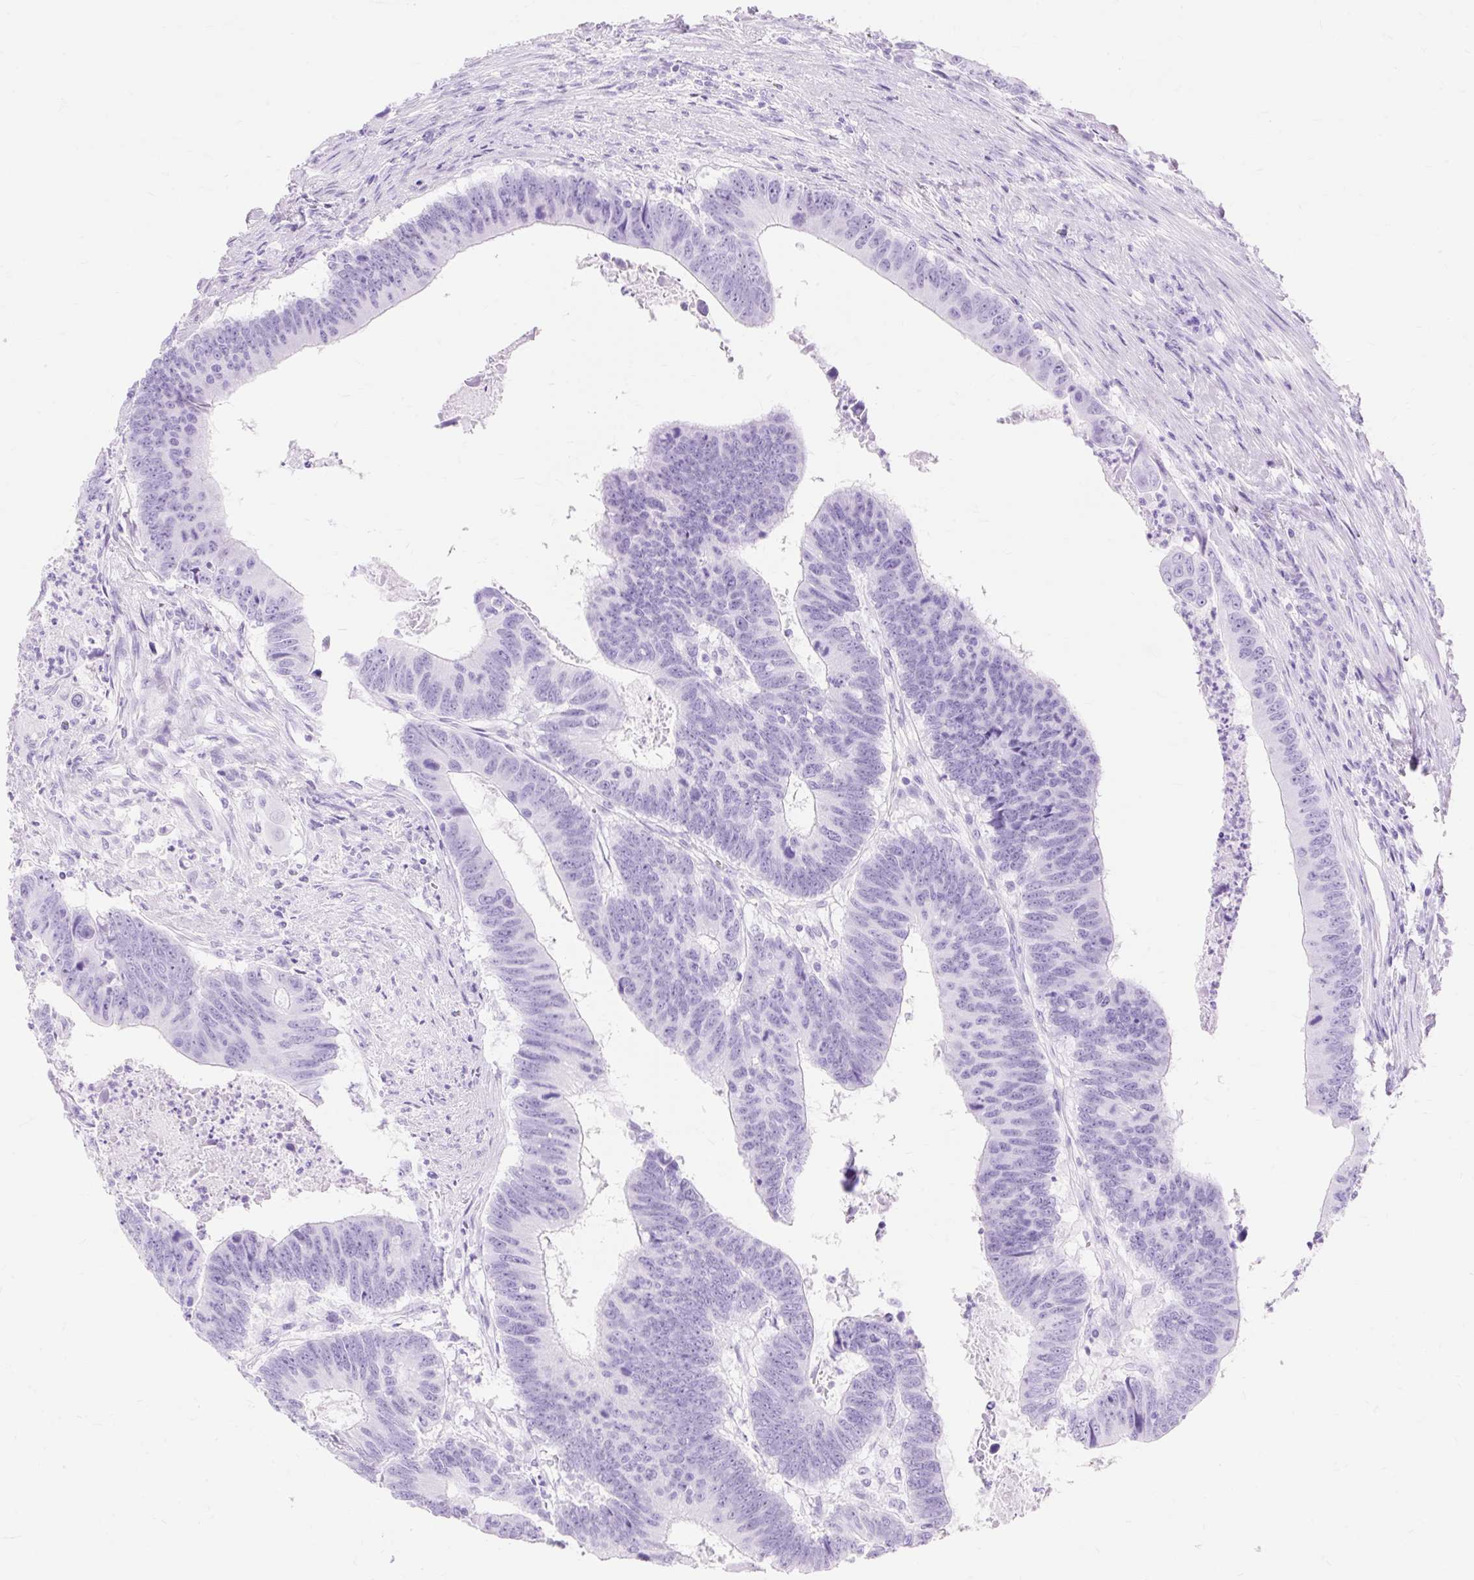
{"staining": {"intensity": "negative", "quantity": "none", "location": "none"}, "tissue": "colorectal cancer", "cell_type": "Tumor cells", "image_type": "cancer", "snomed": [{"axis": "morphology", "description": "Adenocarcinoma, NOS"}, {"axis": "topography", "description": "Colon"}], "caption": "Histopathology image shows no protein staining in tumor cells of adenocarcinoma (colorectal) tissue.", "gene": "MBP", "patient": {"sex": "male", "age": 62}}